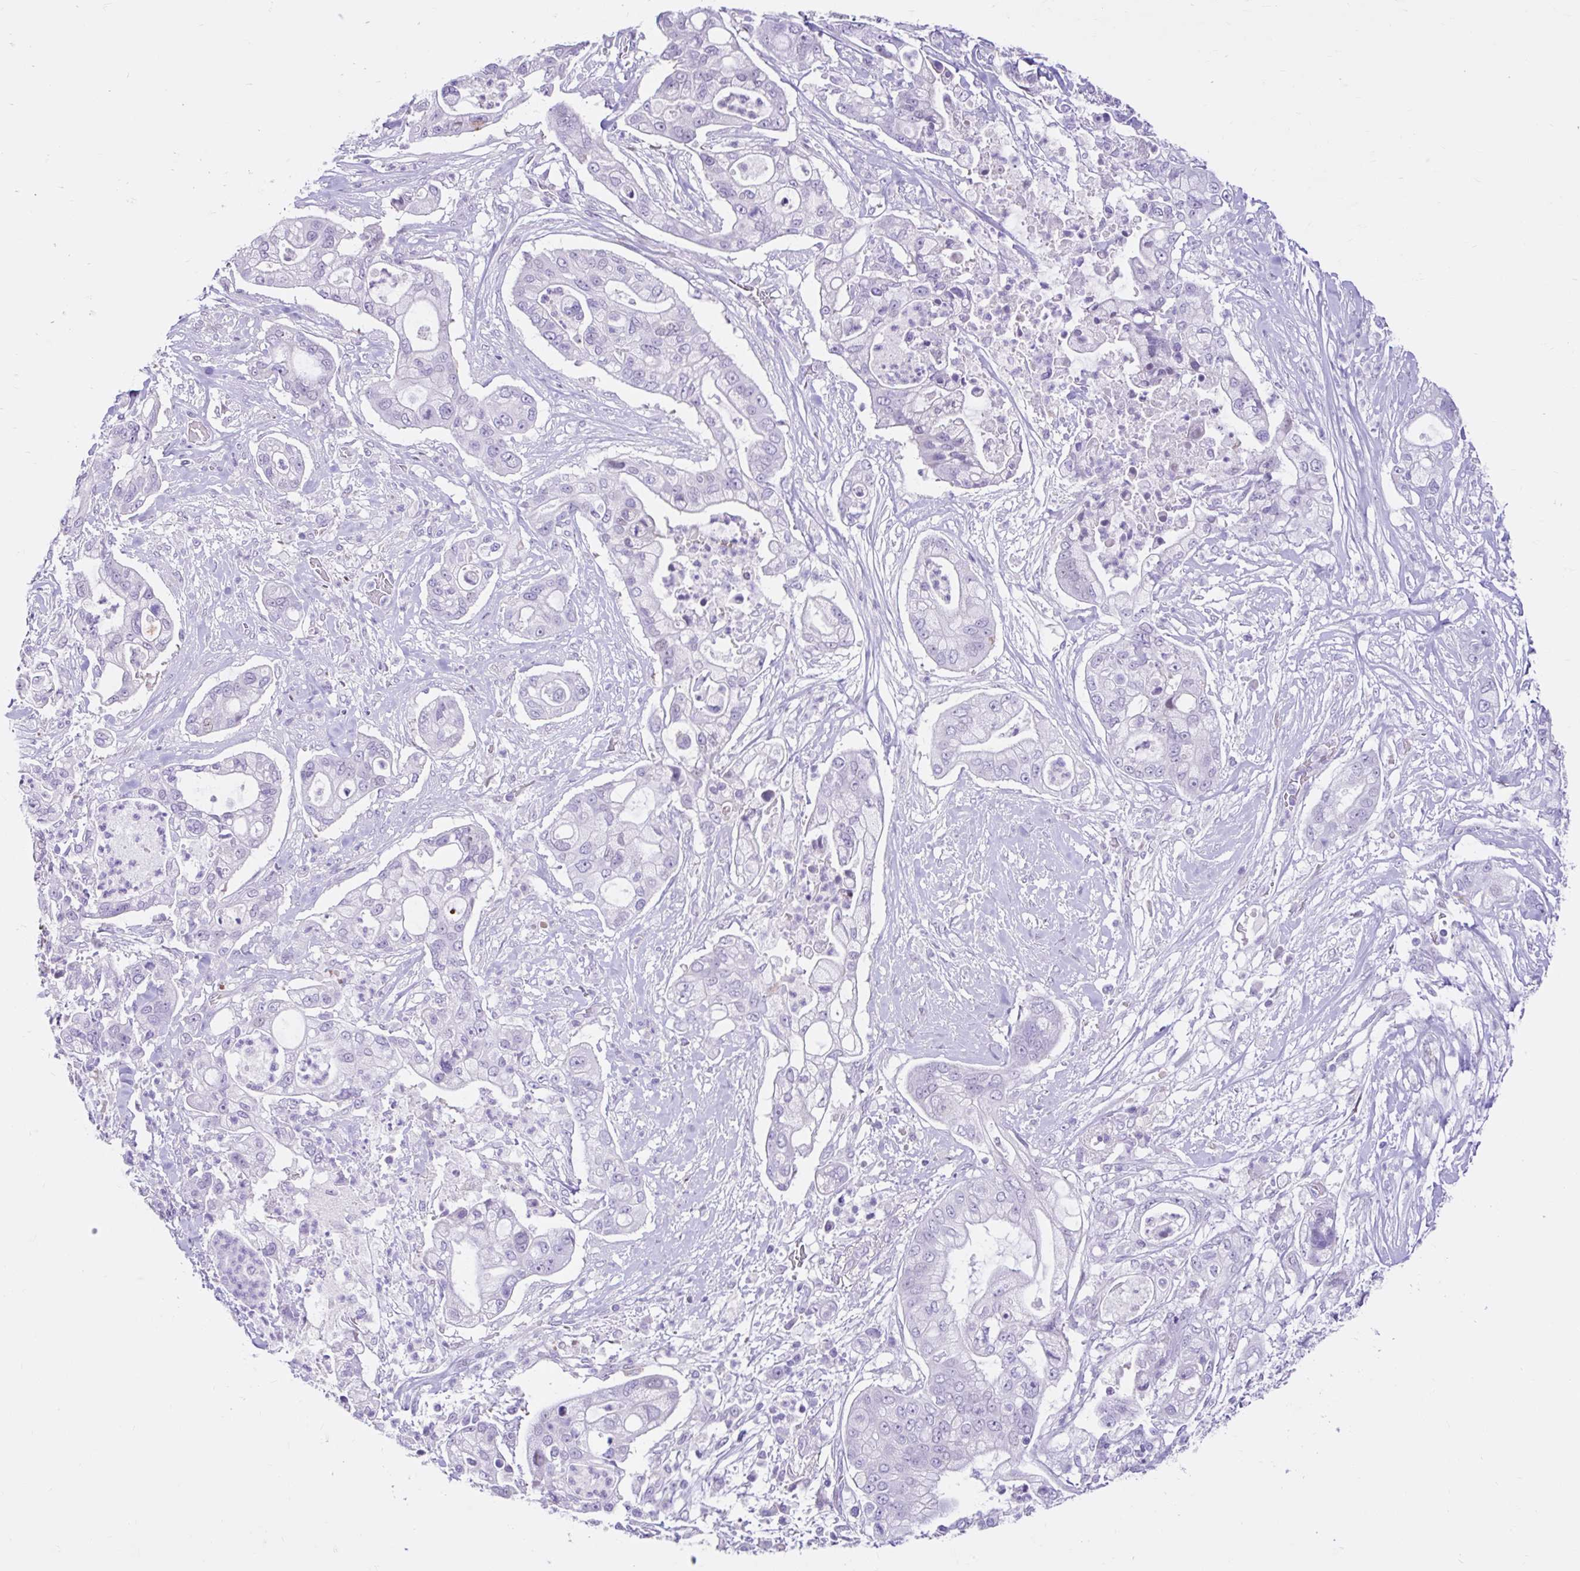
{"staining": {"intensity": "negative", "quantity": "none", "location": "none"}, "tissue": "pancreatic cancer", "cell_type": "Tumor cells", "image_type": "cancer", "snomed": [{"axis": "morphology", "description": "Adenocarcinoma, NOS"}, {"axis": "topography", "description": "Pancreas"}], "caption": "DAB (3,3'-diaminobenzidine) immunohistochemical staining of human pancreatic cancer shows no significant staining in tumor cells. Nuclei are stained in blue.", "gene": "NHLH2", "patient": {"sex": "female", "age": 69}}